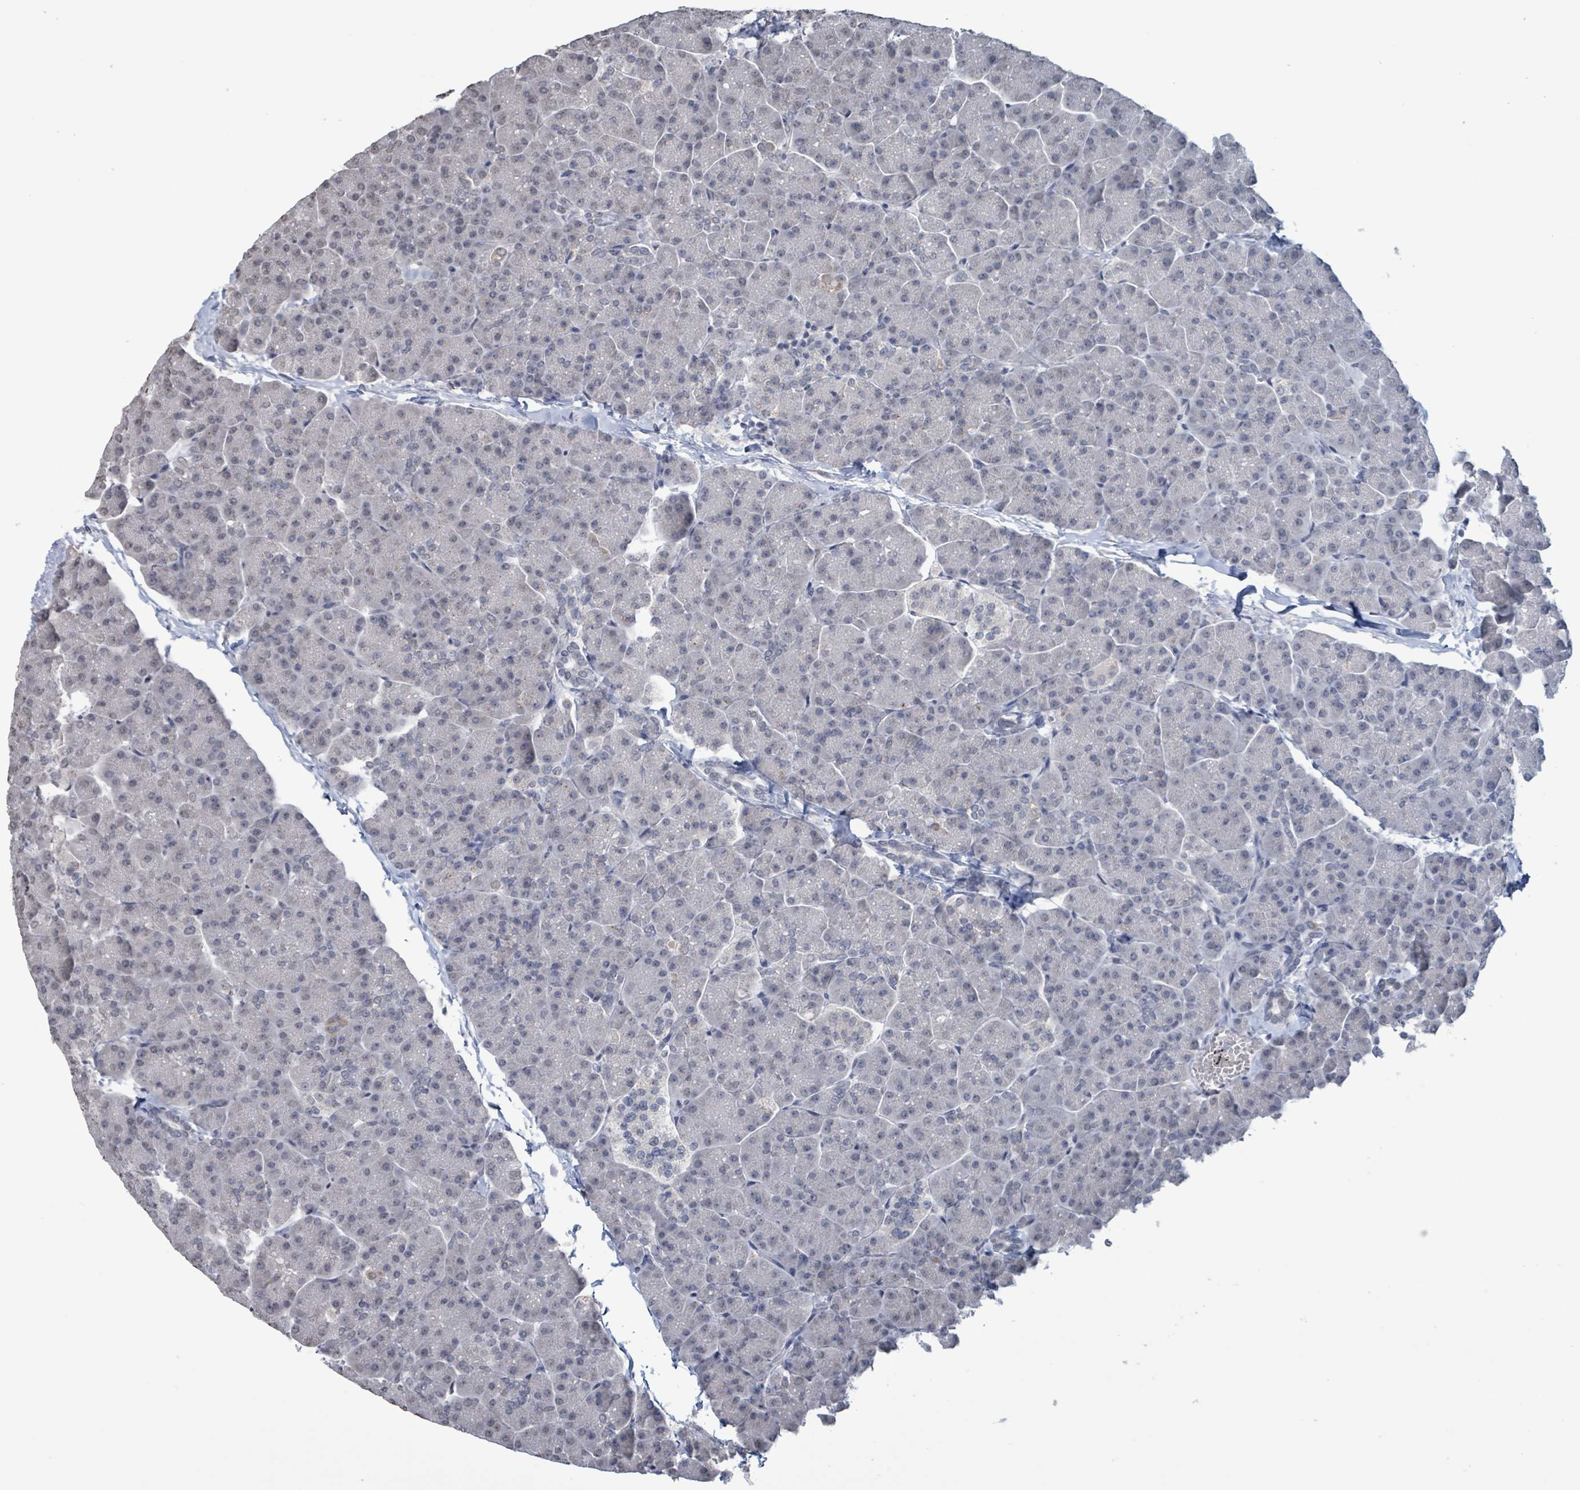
{"staining": {"intensity": "negative", "quantity": "none", "location": "none"}, "tissue": "pancreas", "cell_type": "Exocrine glandular cells", "image_type": "normal", "snomed": [{"axis": "morphology", "description": "Normal tissue, NOS"}, {"axis": "topography", "description": "Pancreas"}, {"axis": "topography", "description": "Peripheral nerve tissue"}], "caption": "There is no significant expression in exocrine glandular cells of pancreas.", "gene": "CA9", "patient": {"sex": "male", "age": 54}}